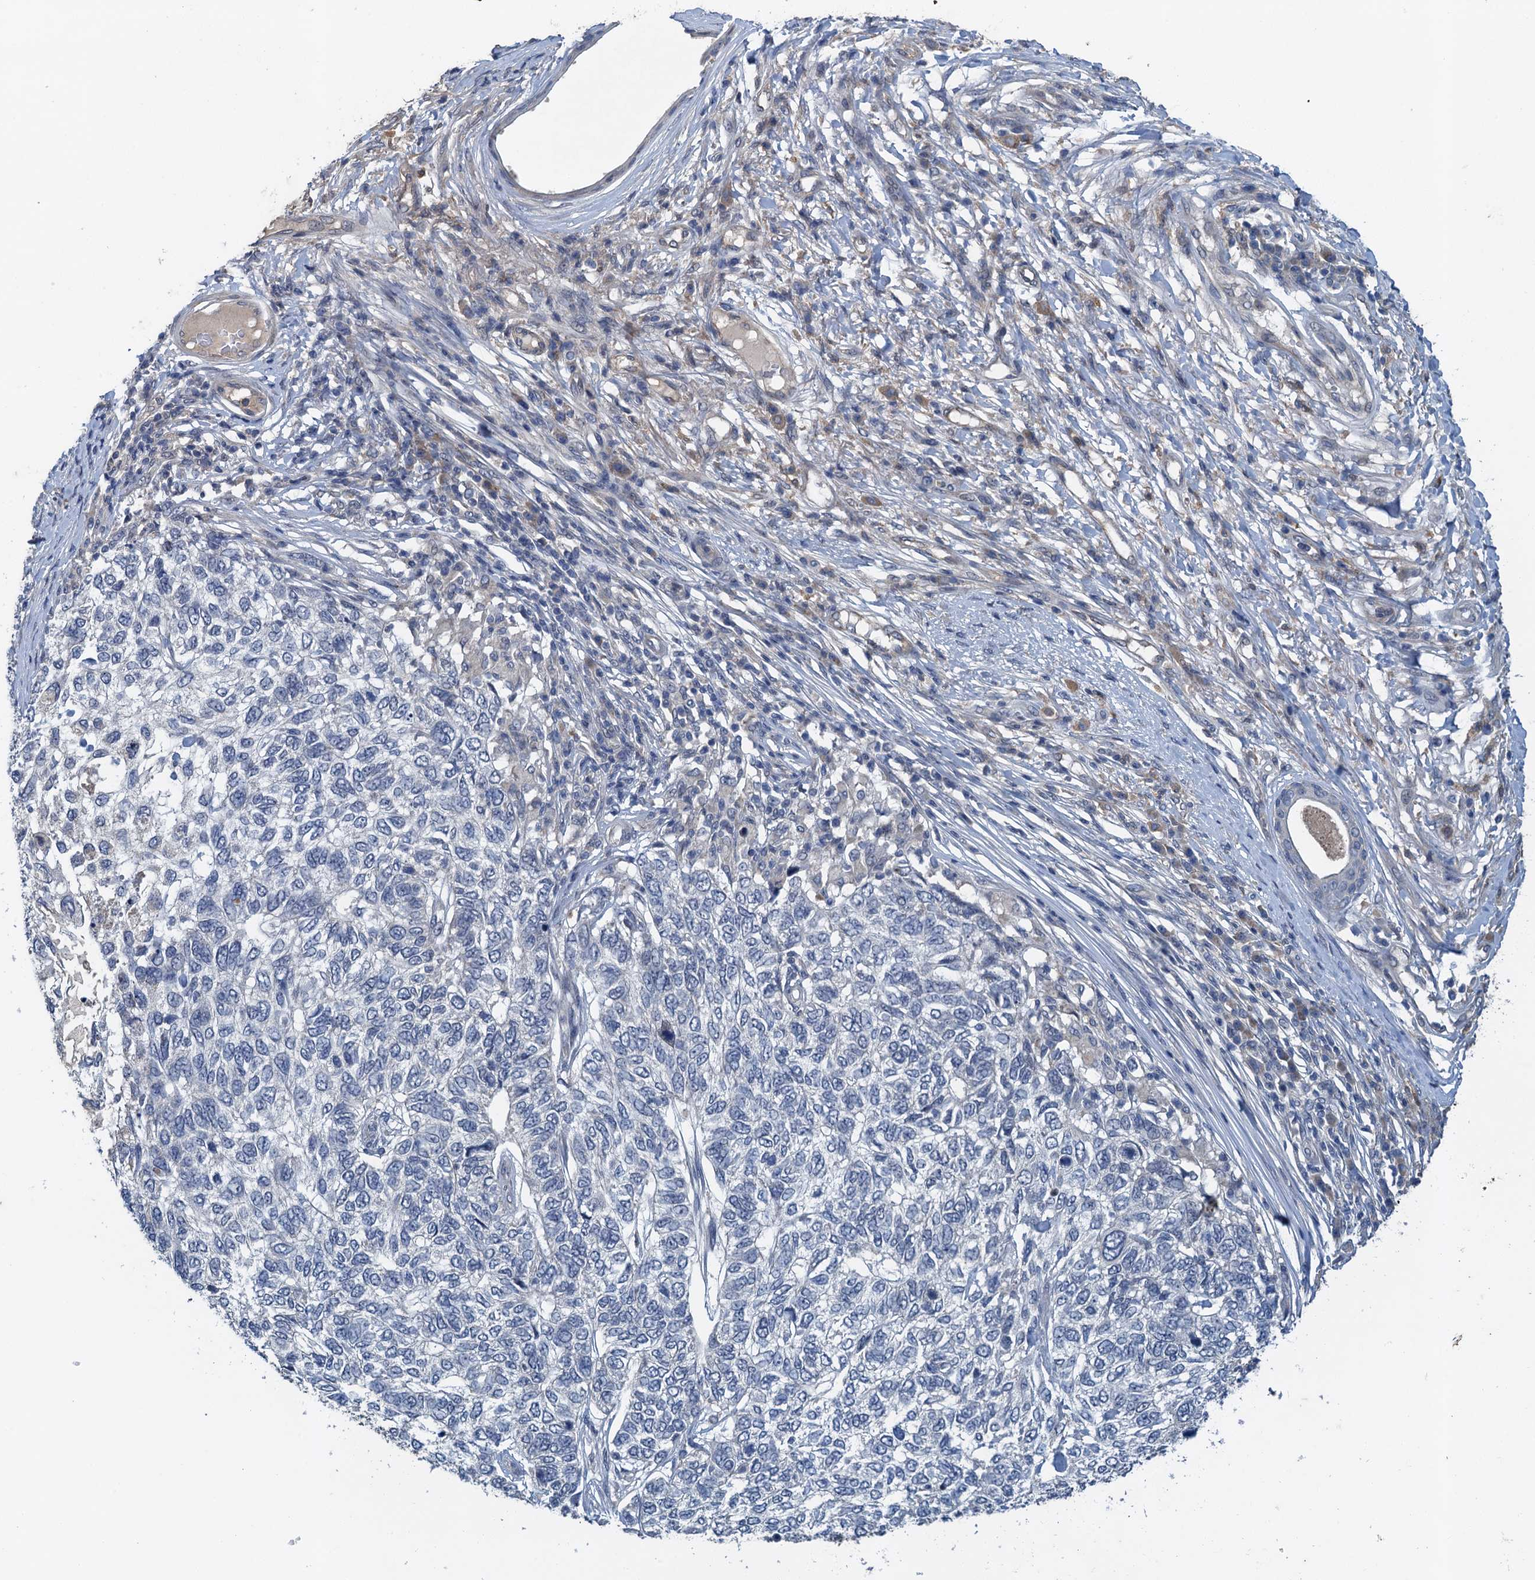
{"staining": {"intensity": "negative", "quantity": "none", "location": "none"}, "tissue": "skin cancer", "cell_type": "Tumor cells", "image_type": "cancer", "snomed": [{"axis": "morphology", "description": "Basal cell carcinoma"}, {"axis": "topography", "description": "Skin"}], "caption": "The micrograph displays no significant positivity in tumor cells of skin cancer (basal cell carcinoma).", "gene": "ZNF606", "patient": {"sex": "female", "age": 65}}